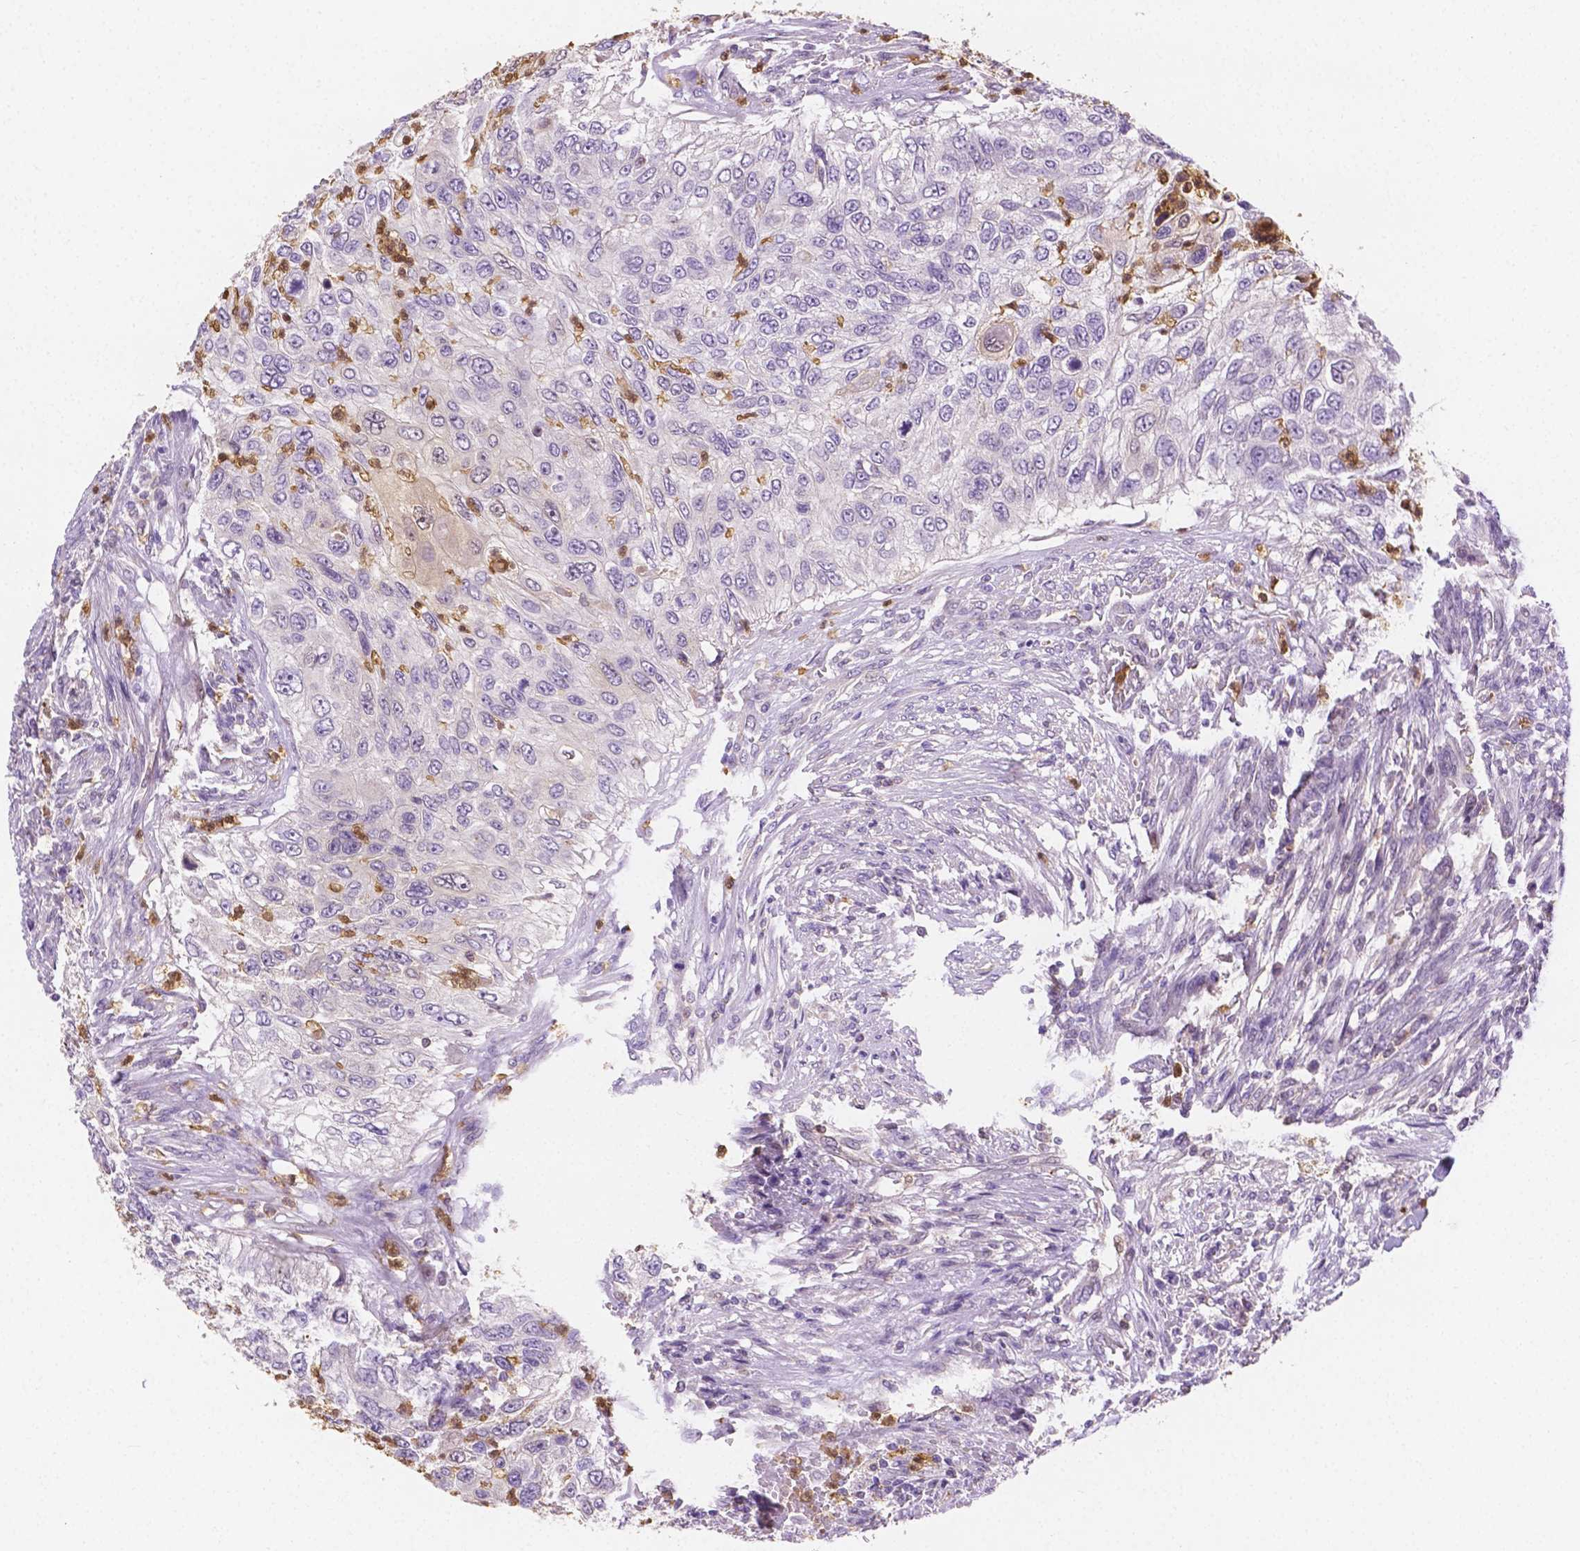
{"staining": {"intensity": "negative", "quantity": "none", "location": "none"}, "tissue": "urothelial cancer", "cell_type": "Tumor cells", "image_type": "cancer", "snomed": [{"axis": "morphology", "description": "Urothelial carcinoma, High grade"}, {"axis": "topography", "description": "Urinary bladder"}], "caption": "Image shows no protein positivity in tumor cells of urothelial cancer tissue.", "gene": "ZNRD2", "patient": {"sex": "female", "age": 60}}